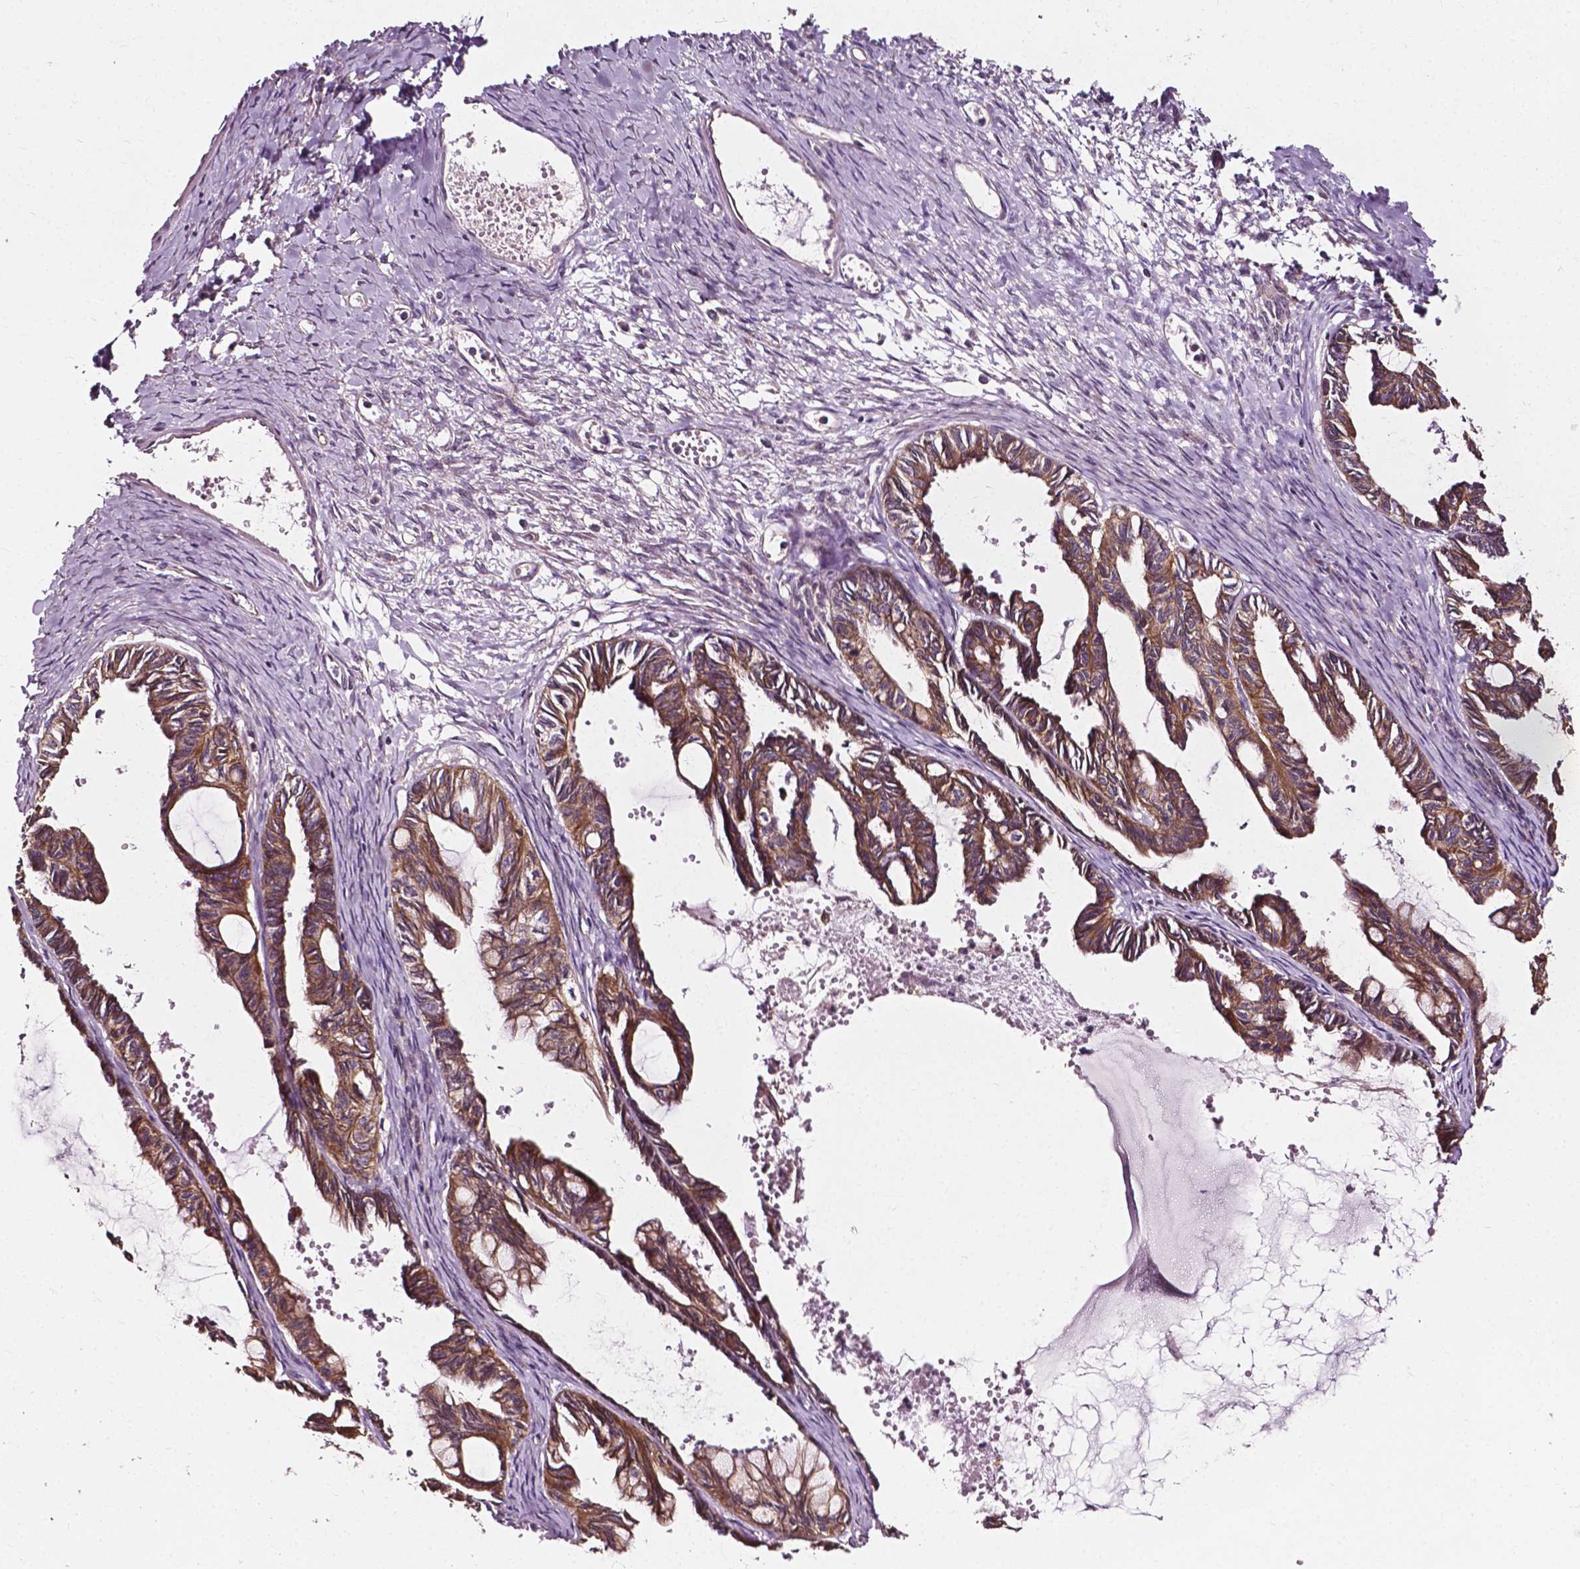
{"staining": {"intensity": "moderate", "quantity": ">75%", "location": "cytoplasmic/membranous"}, "tissue": "ovarian cancer", "cell_type": "Tumor cells", "image_type": "cancer", "snomed": [{"axis": "morphology", "description": "Cystadenocarcinoma, mucinous, NOS"}, {"axis": "topography", "description": "Ovary"}], "caption": "About >75% of tumor cells in human mucinous cystadenocarcinoma (ovarian) display moderate cytoplasmic/membranous protein staining as visualized by brown immunohistochemical staining.", "gene": "ATG16L1", "patient": {"sex": "female", "age": 61}}